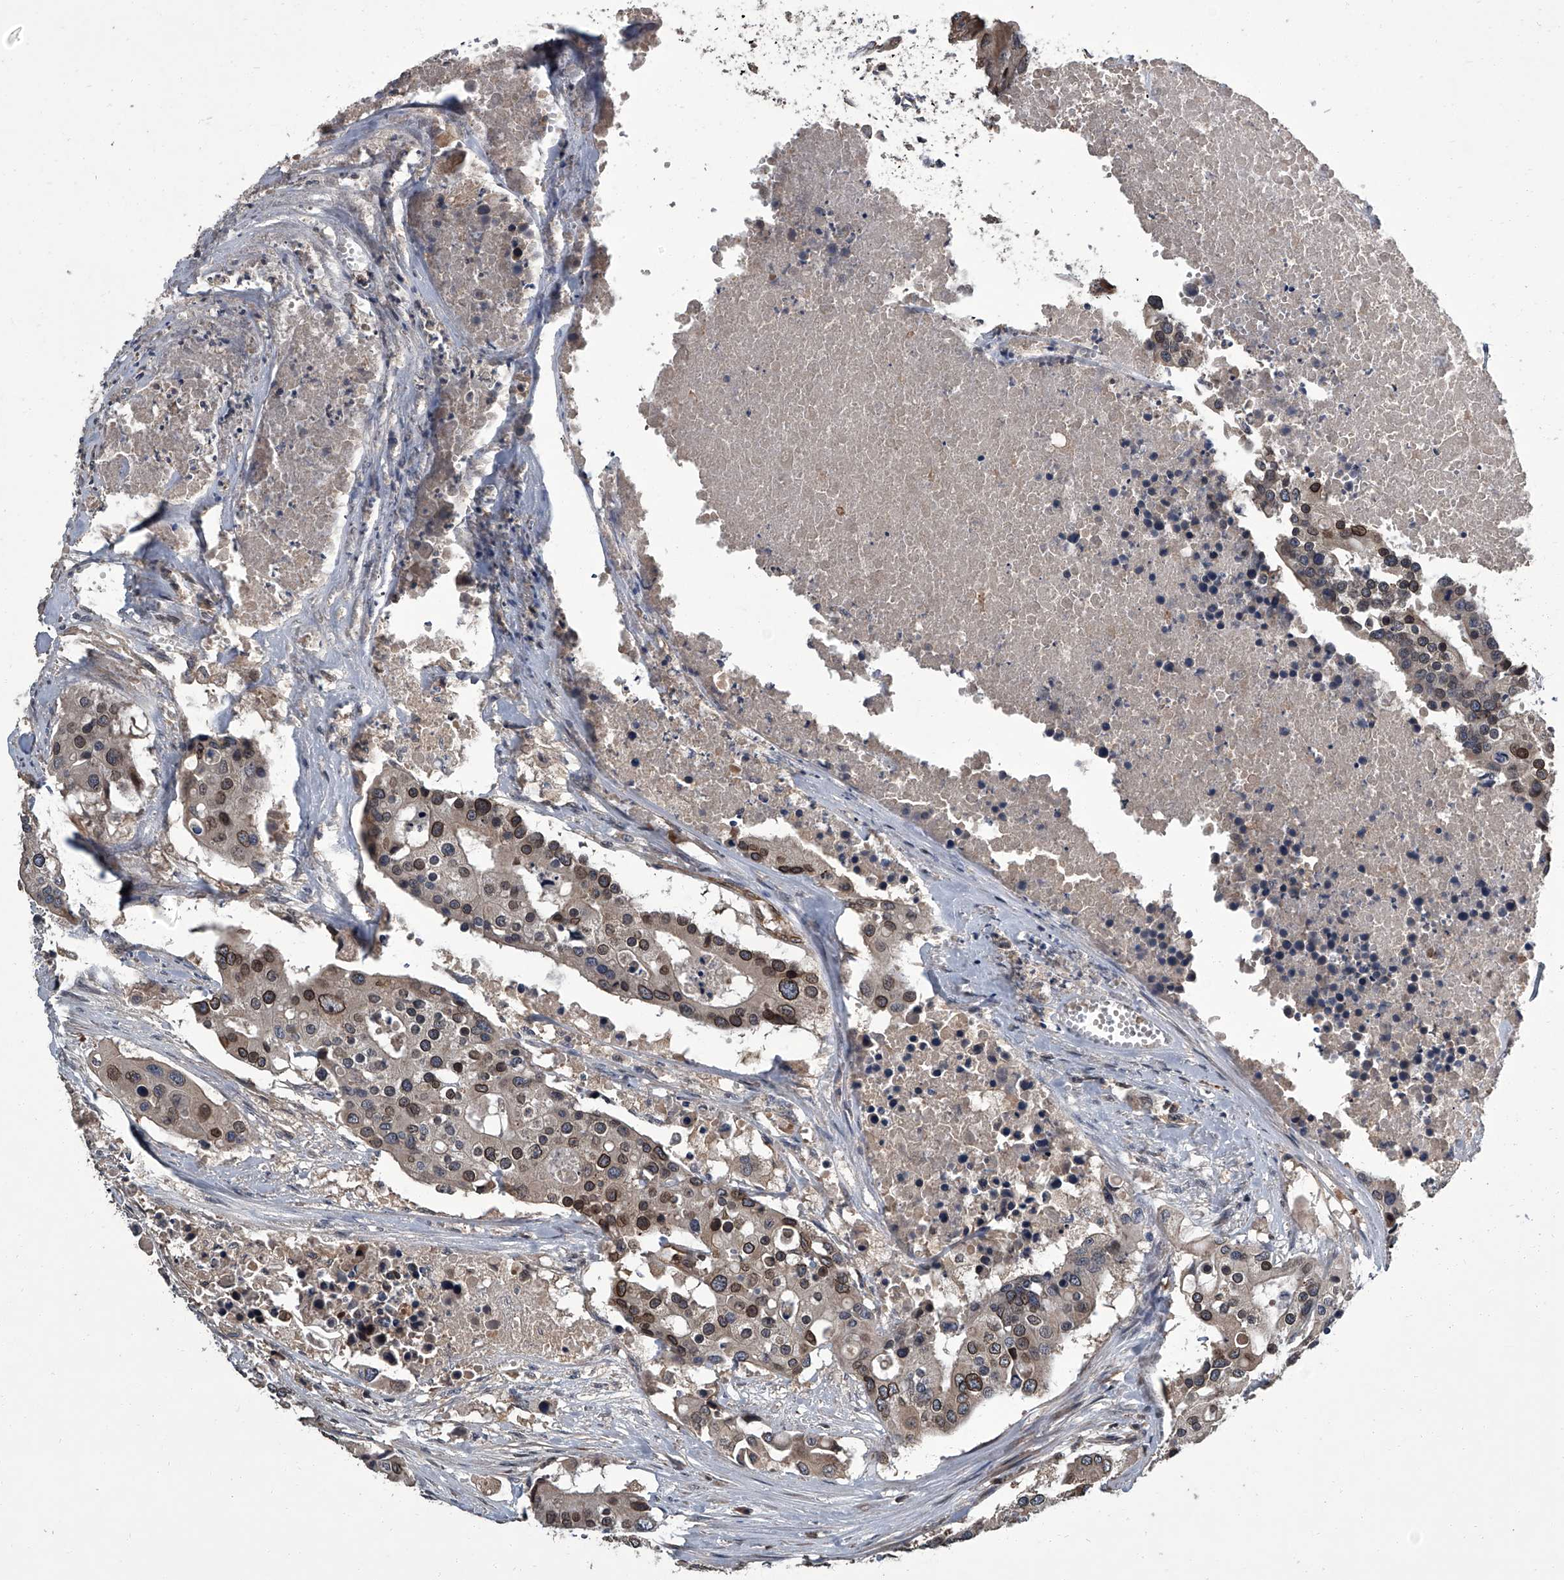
{"staining": {"intensity": "moderate", "quantity": ">75%", "location": "cytoplasmic/membranous,nuclear"}, "tissue": "colorectal cancer", "cell_type": "Tumor cells", "image_type": "cancer", "snomed": [{"axis": "morphology", "description": "Adenocarcinoma, NOS"}, {"axis": "topography", "description": "Colon"}], "caption": "Immunohistochemistry image of colorectal cancer stained for a protein (brown), which demonstrates medium levels of moderate cytoplasmic/membranous and nuclear expression in about >75% of tumor cells.", "gene": "LRRC8C", "patient": {"sex": "male", "age": 77}}